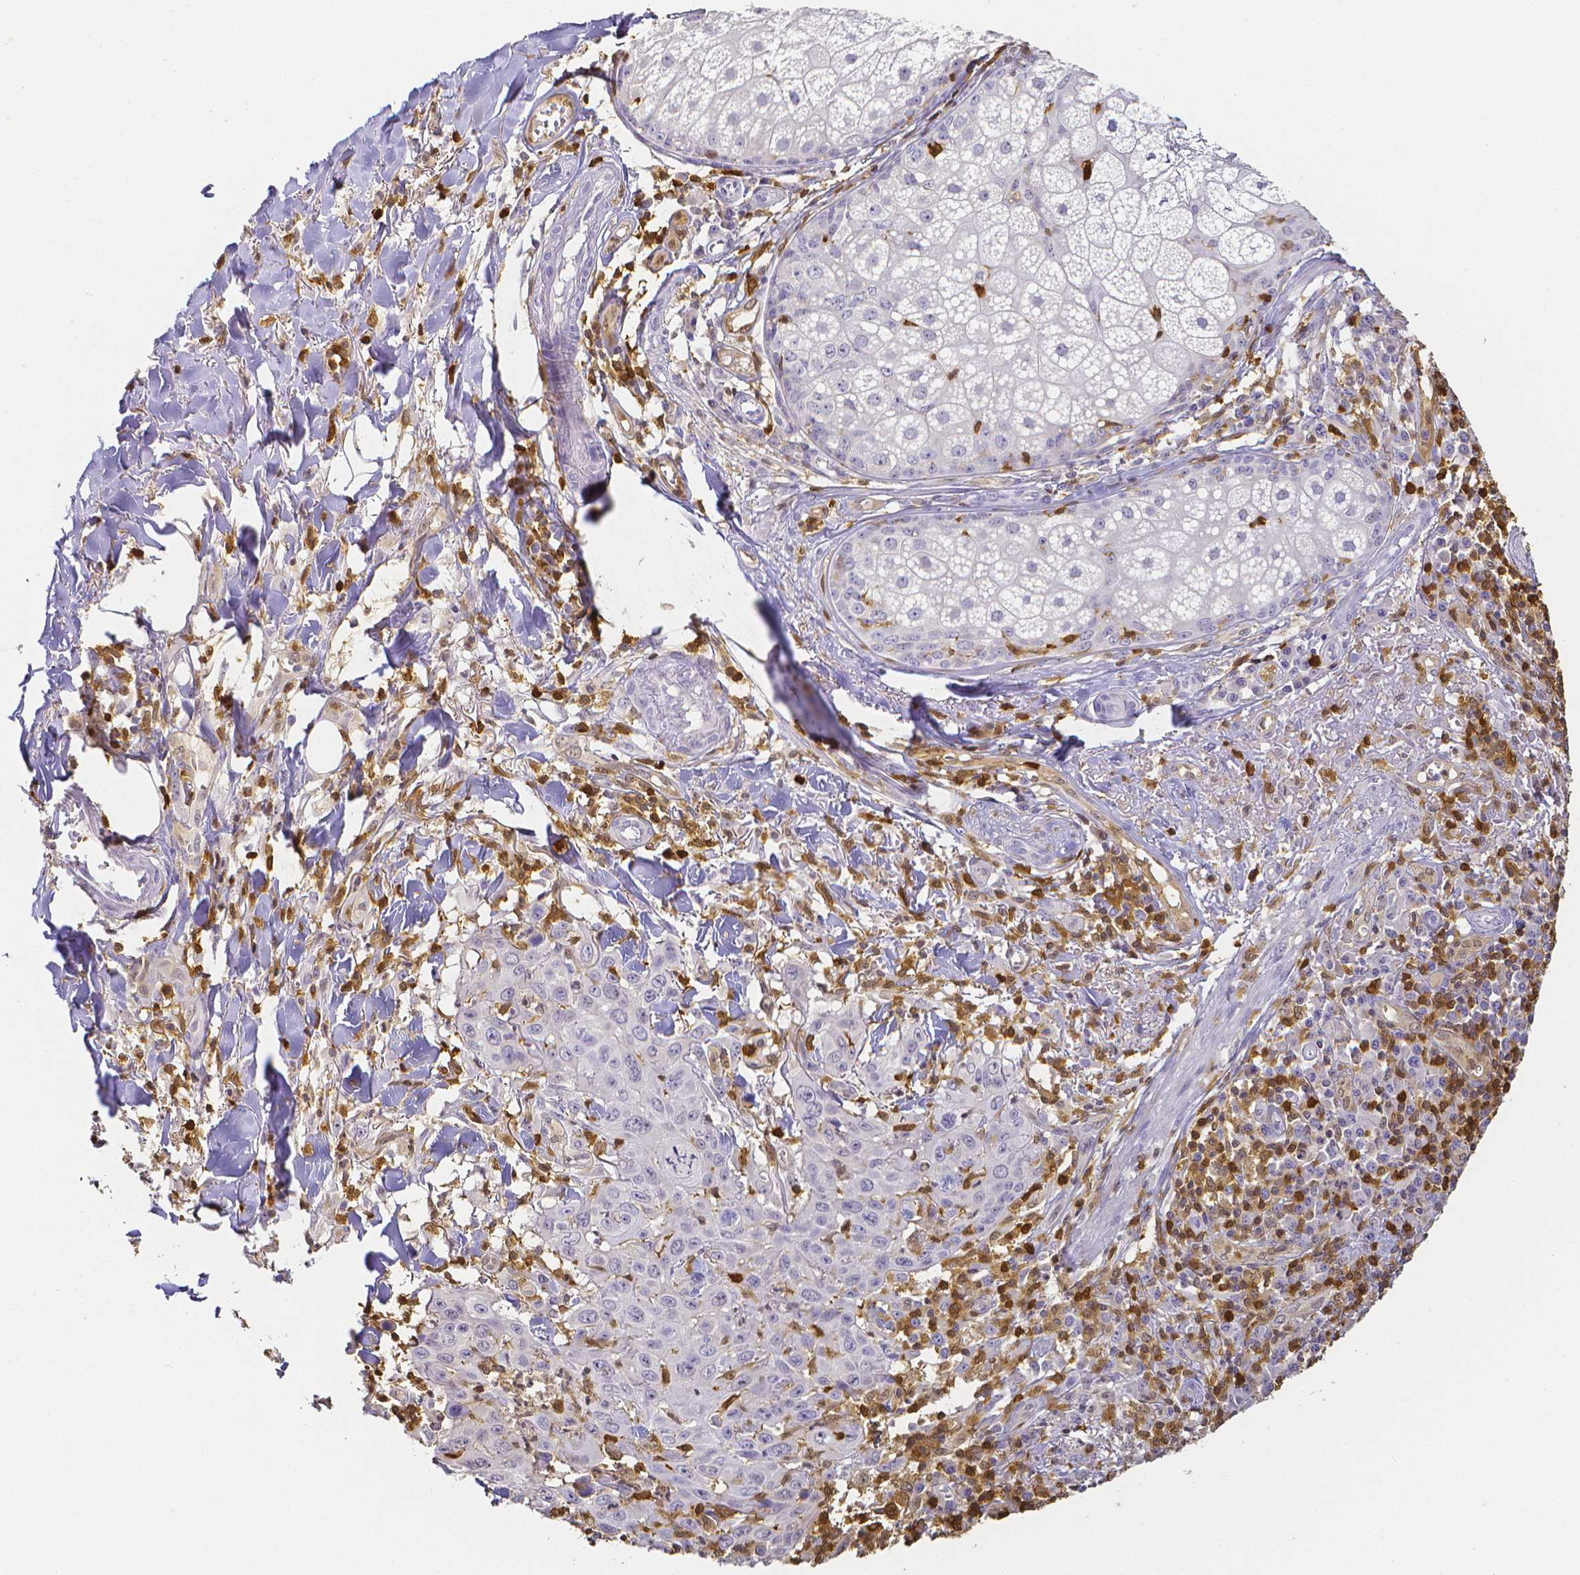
{"staining": {"intensity": "negative", "quantity": "none", "location": "none"}, "tissue": "skin cancer", "cell_type": "Tumor cells", "image_type": "cancer", "snomed": [{"axis": "morphology", "description": "Squamous cell carcinoma, NOS"}, {"axis": "topography", "description": "Skin"}], "caption": "High power microscopy photomicrograph of an immunohistochemistry (IHC) photomicrograph of squamous cell carcinoma (skin), revealing no significant staining in tumor cells. The staining is performed using DAB (3,3'-diaminobenzidine) brown chromogen with nuclei counter-stained in using hematoxylin.", "gene": "COTL1", "patient": {"sex": "male", "age": 75}}